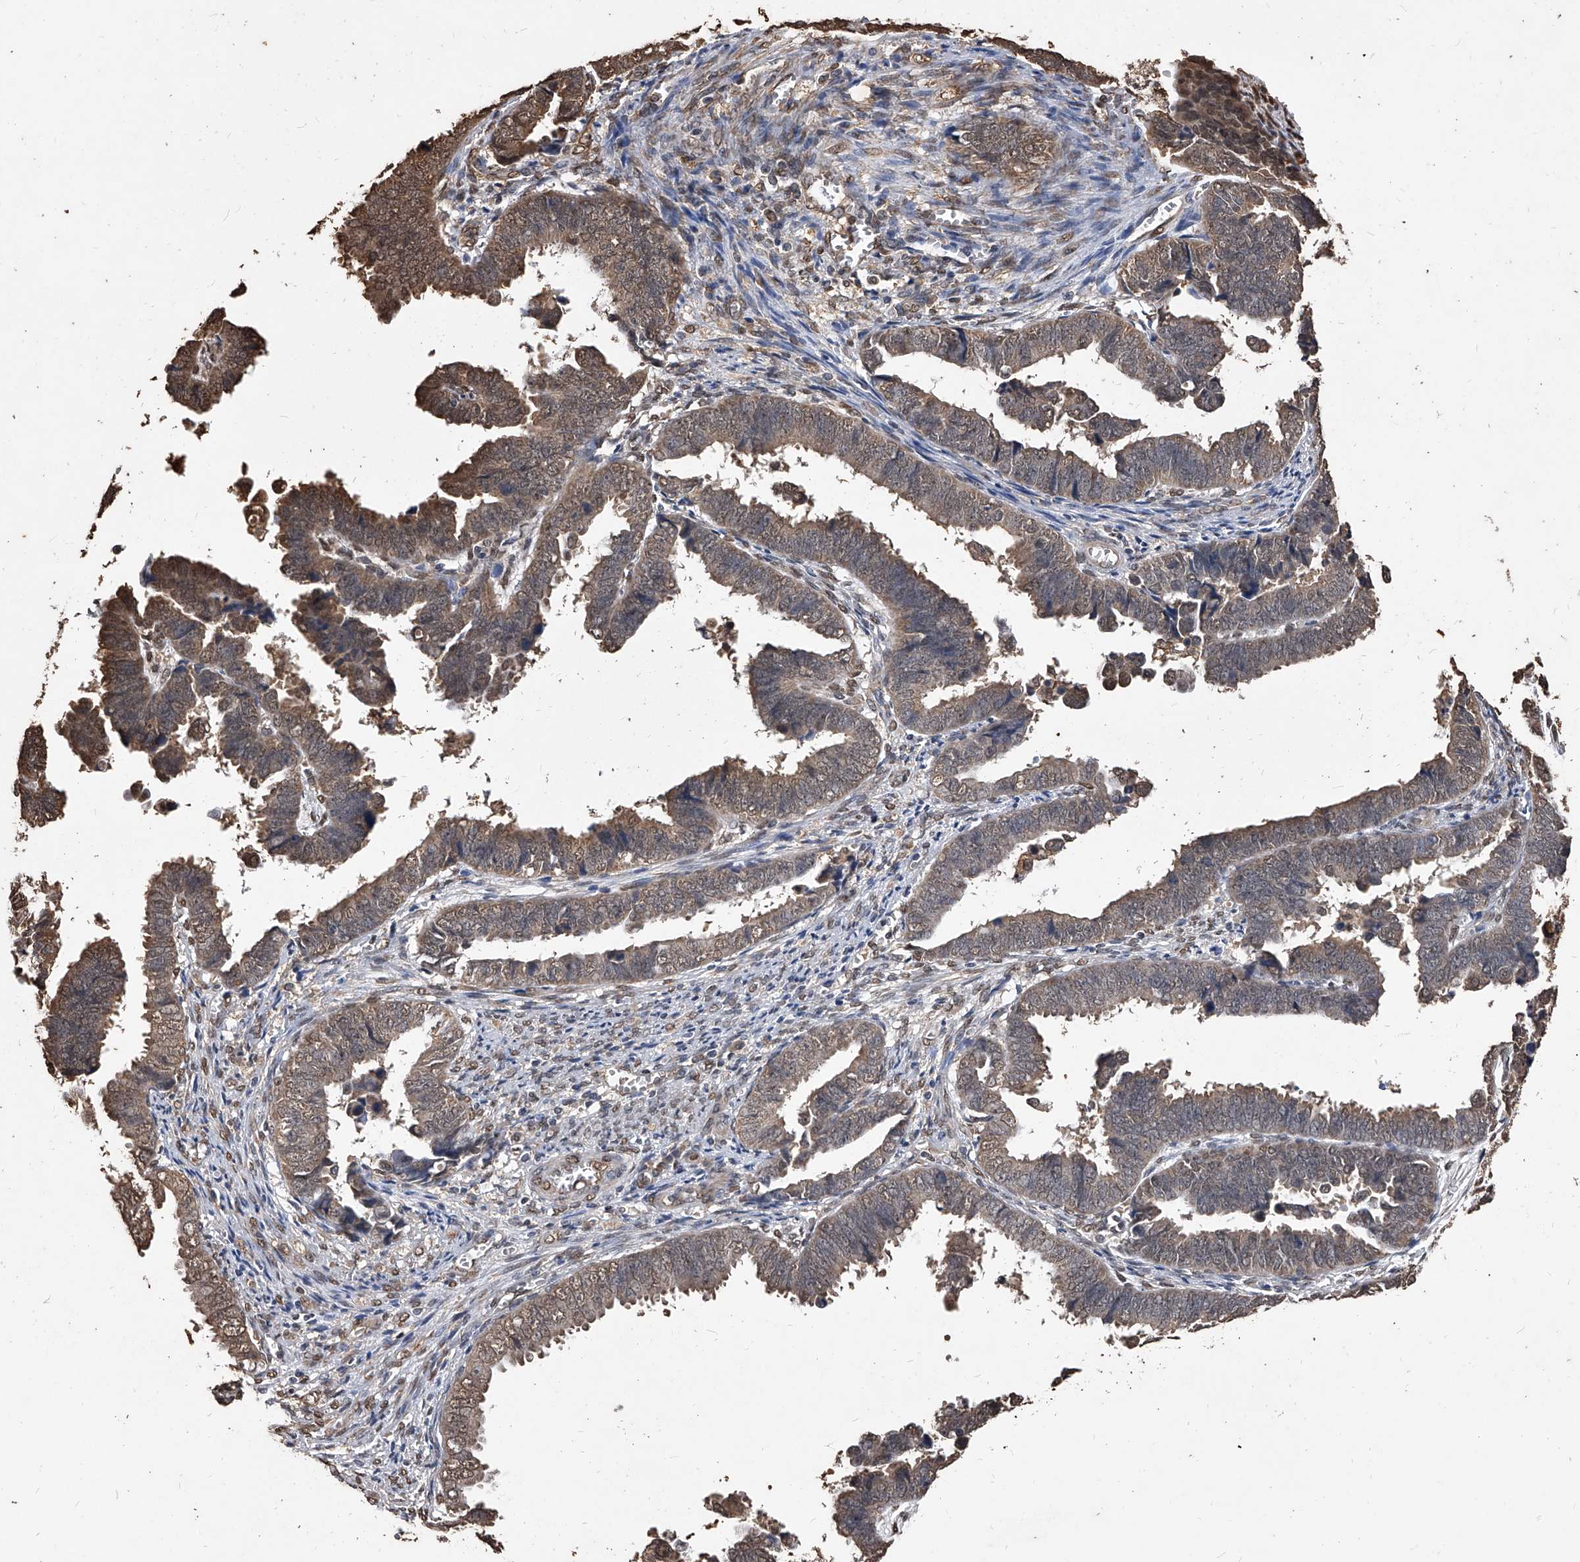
{"staining": {"intensity": "moderate", "quantity": ">75%", "location": "cytoplasmic/membranous,nuclear"}, "tissue": "endometrial cancer", "cell_type": "Tumor cells", "image_type": "cancer", "snomed": [{"axis": "morphology", "description": "Adenocarcinoma, NOS"}, {"axis": "topography", "description": "Endometrium"}], "caption": "Immunohistochemistry histopathology image of human adenocarcinoma (endometrial) stained for a protein (brown), which demonstrates medium levels of moderate cytoplasmic/membranous and nuclear staining in about >75% of tumor cells.", "gene": "FBXL4", "patient": {"sex": "female", "age": 75}}